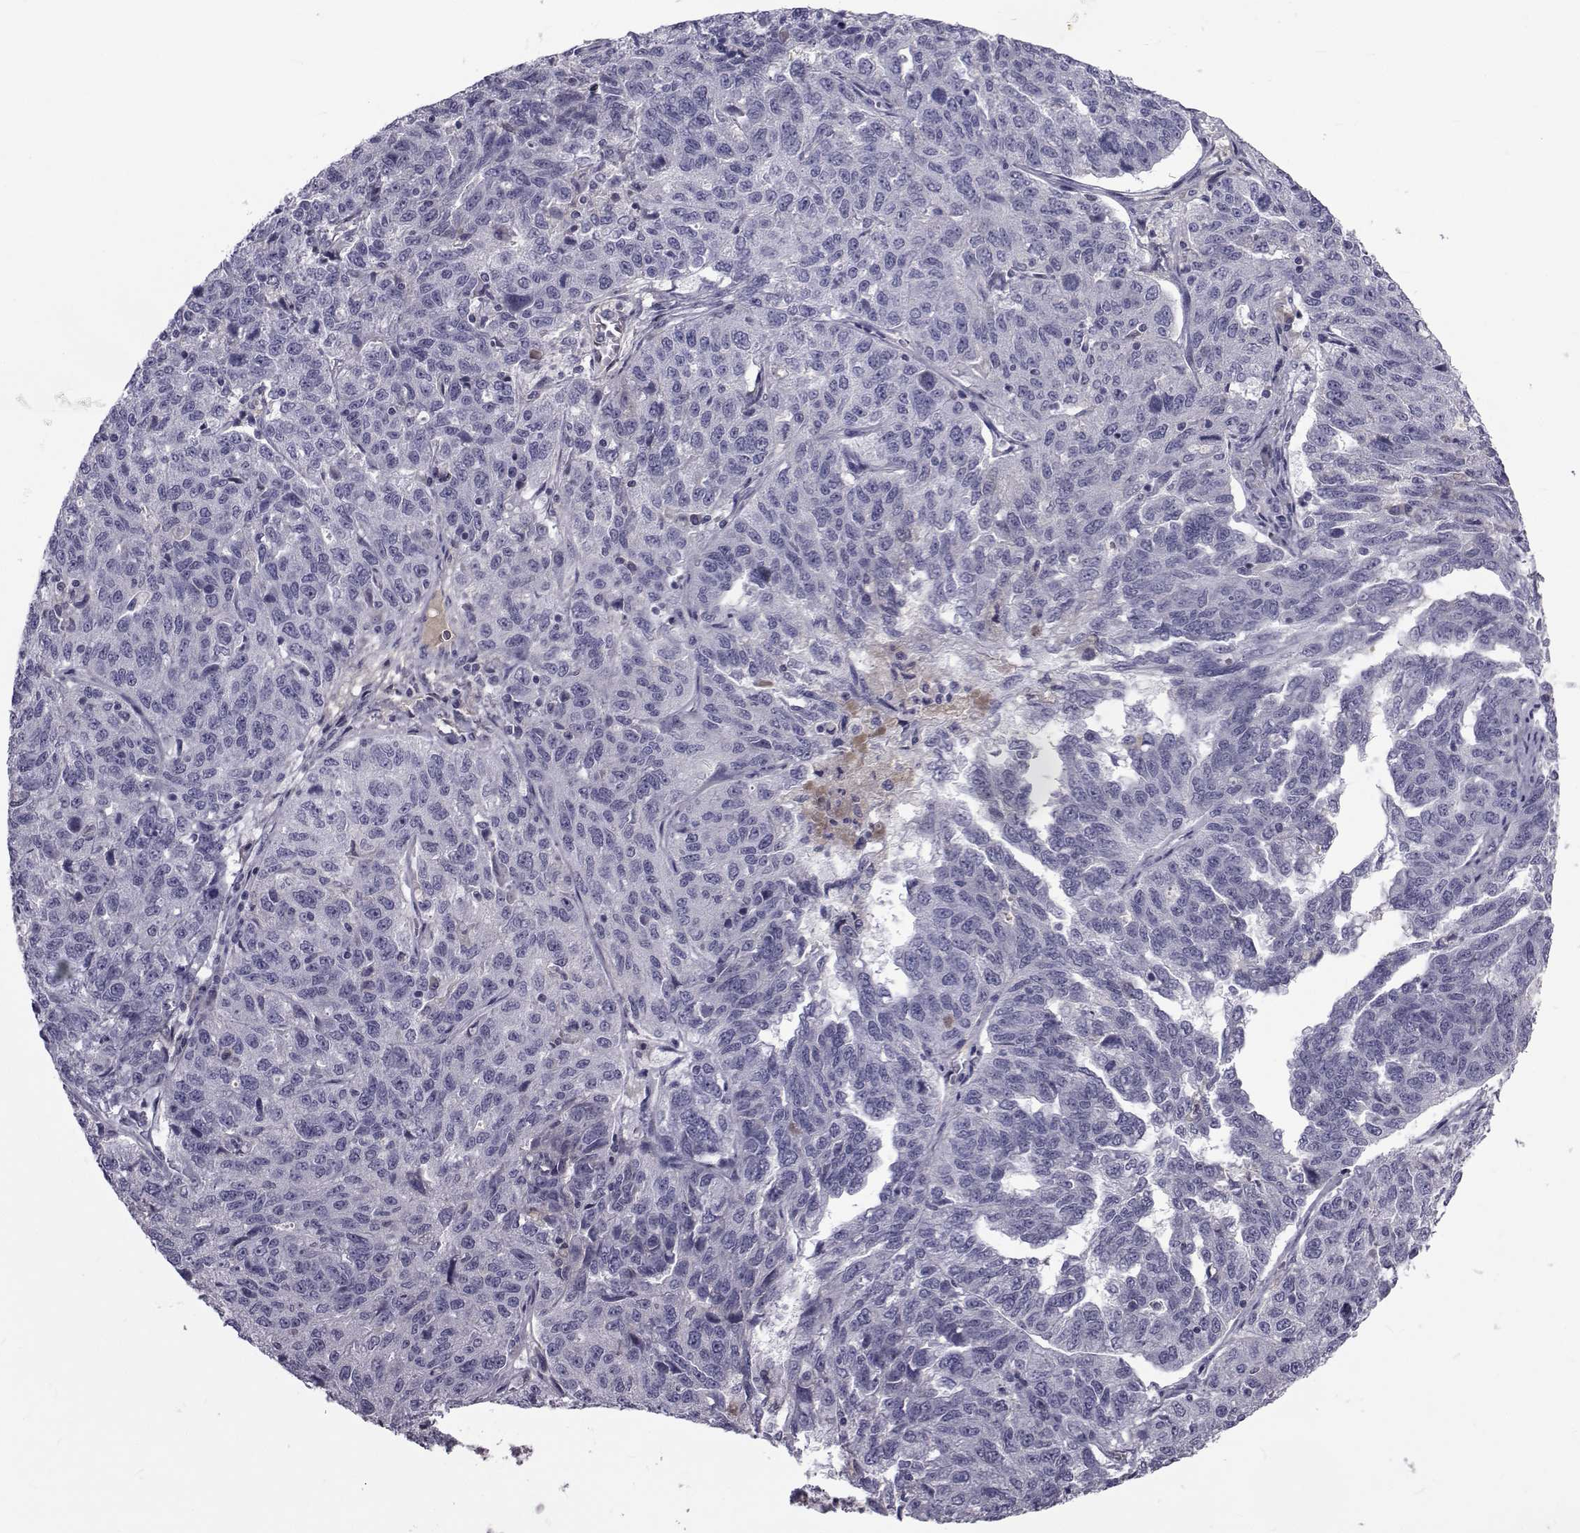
{"staining": {"intensity": "negative", "quantity": "none", "location": "none"}, "tissue": "ovarian cancer", "cell_type": "Tumor cells", "image_type": "cancer", "snomed": [{"axis": "morphology", "description": "Cystadenocarcinoma, serous, NOS"}, {"axis": "topography", "description": "Ovary"}], "caption": "Immunohistochemistry (IHC) micrograph of human ovarian cancer (serous cystadenocarcinoma) stained for a protein (brown), which demonstrates no expression in tumor cells.", "gene": "PAX2", "patient": {"sex": "female", "age": 71}}